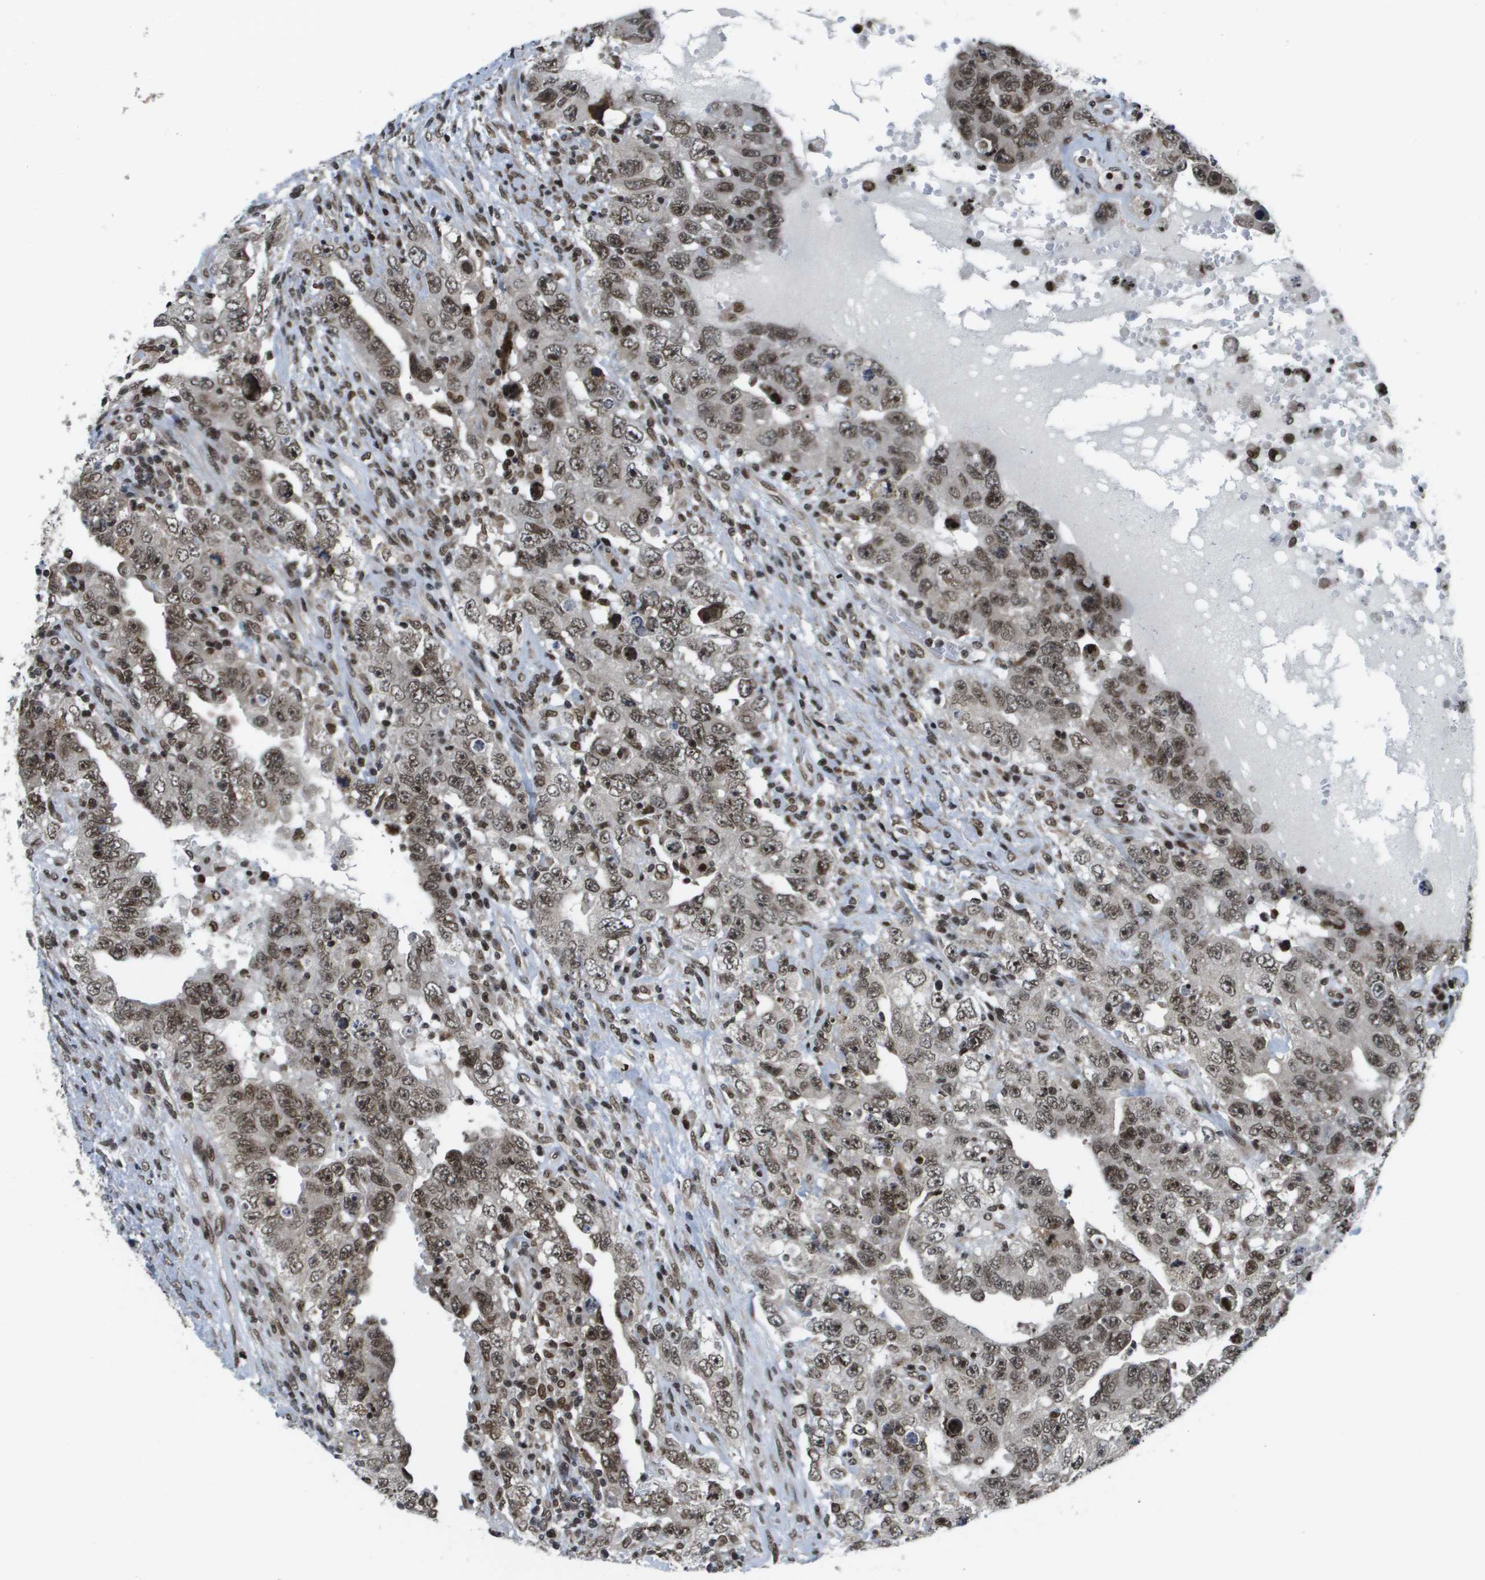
{"staining": {"intensity": "moderate", "quantity": ">75%", "location": "nuclear"}, "tissue": "testis cancer", "cell_type": "Tumor cells", "image_type": "cancer", "snomed": [{"axis": "morphology", "description": "Carcinoma, Embryonal, NOS"}, {"axis": "topography", "description": "Testis"}], "caption": "Embryonal carcinoma (testis) stained with DAB immunohistochemistry shows medium levels of moderate nuclear expression in about >75% of tumor cells.", "gene": "RECQL4", "patient": {"sex": "male", "age": 26}}